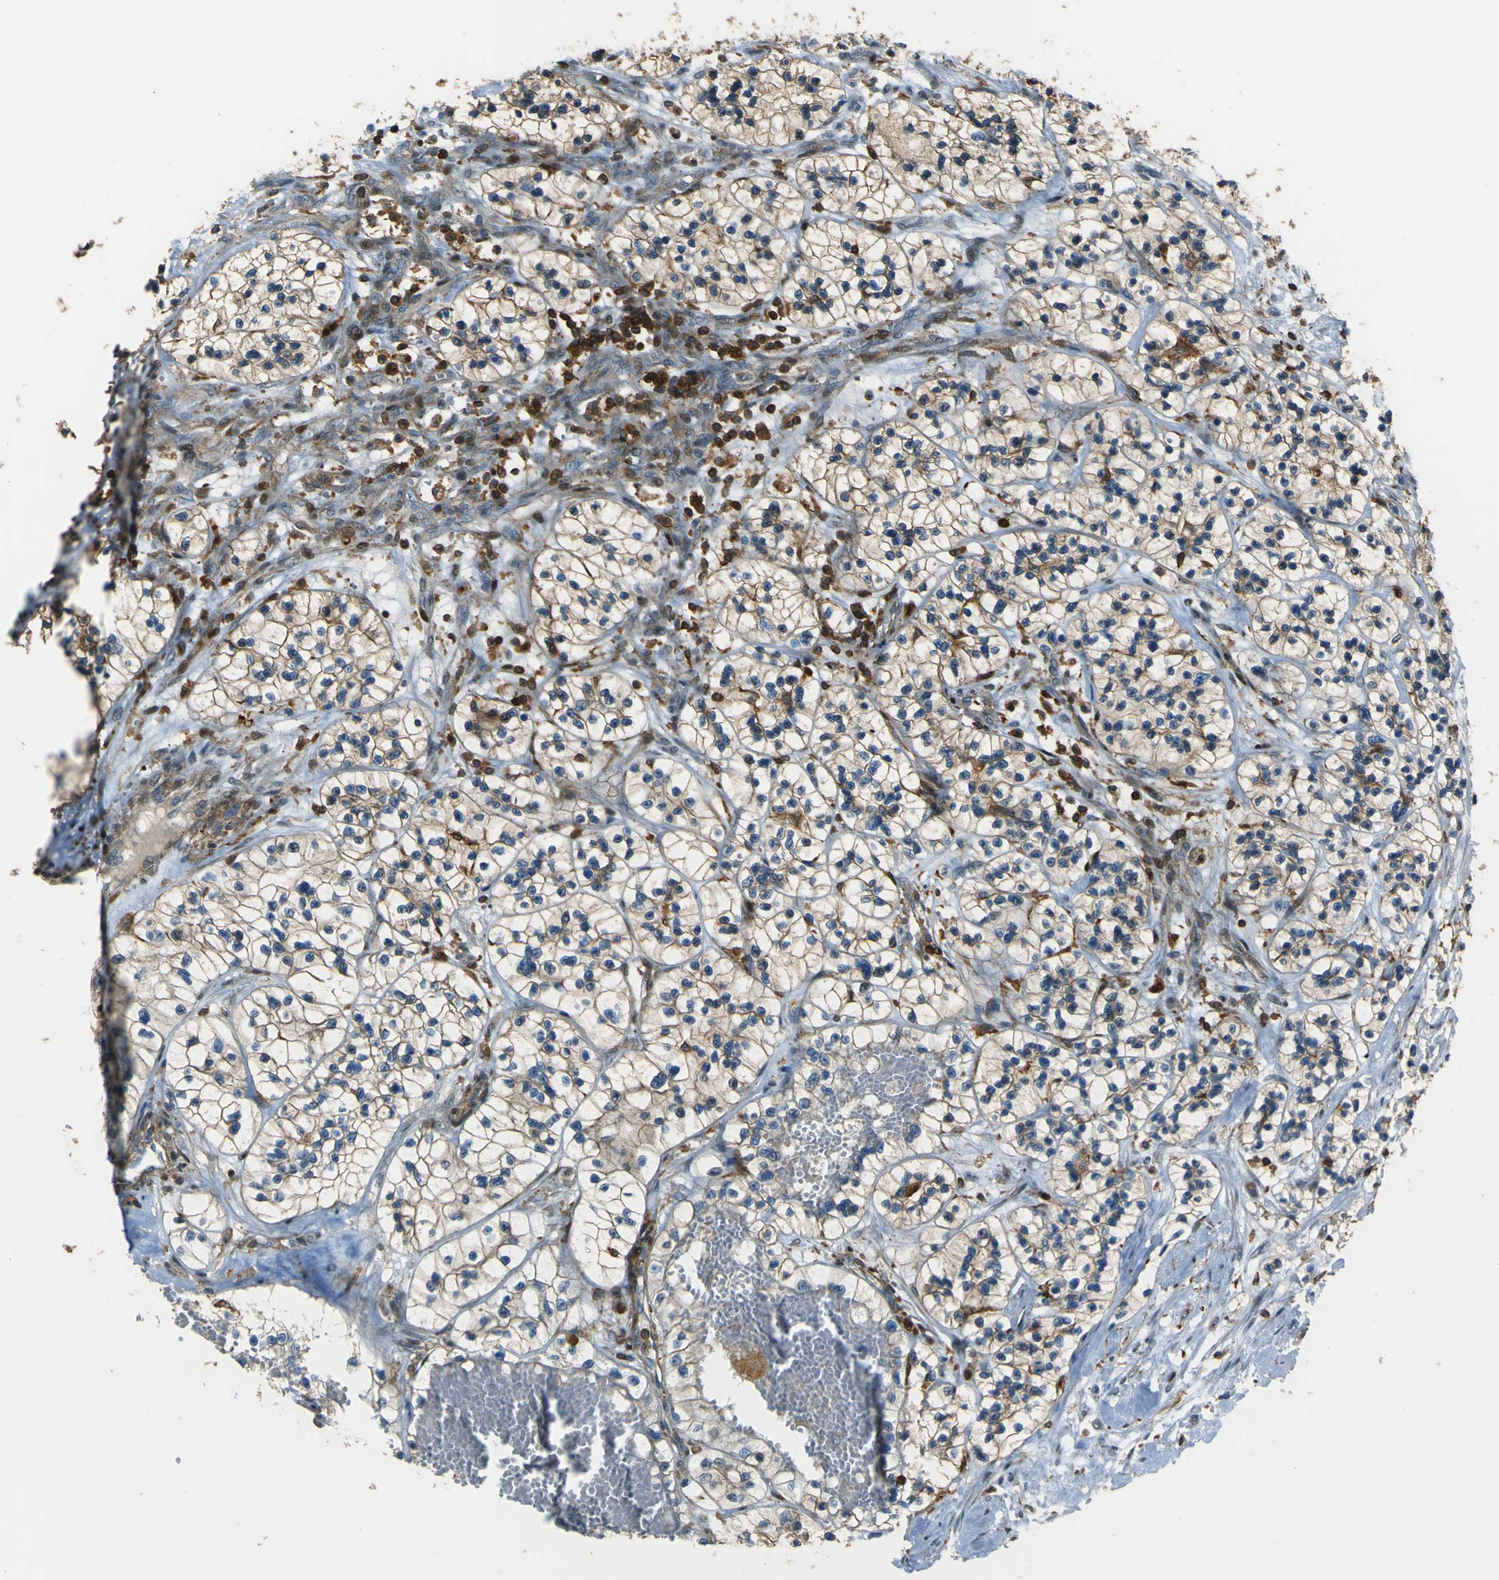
{"staining": {"intensity": "weak", "quantity": ">75%", "location": "cytoplasmic/membranous"}, "tissue": "renal cancer", "cell_type": "Tumor cells", "image_type": "cancer", "snomed": [{"axis": "morphology", "description": "Adenocarcinoma, NOS"}, {"axis": "topography", "description": "Kidney"}], "caption": "Renal cancer (adenocarcinoma) stained for a protein (brown) reveals weak cytoplasmic/membranous positive expression in approximately >75% of tumor cells.", "gene": "PCDHB5", "patient": {"sex": "female", "age": 57}}